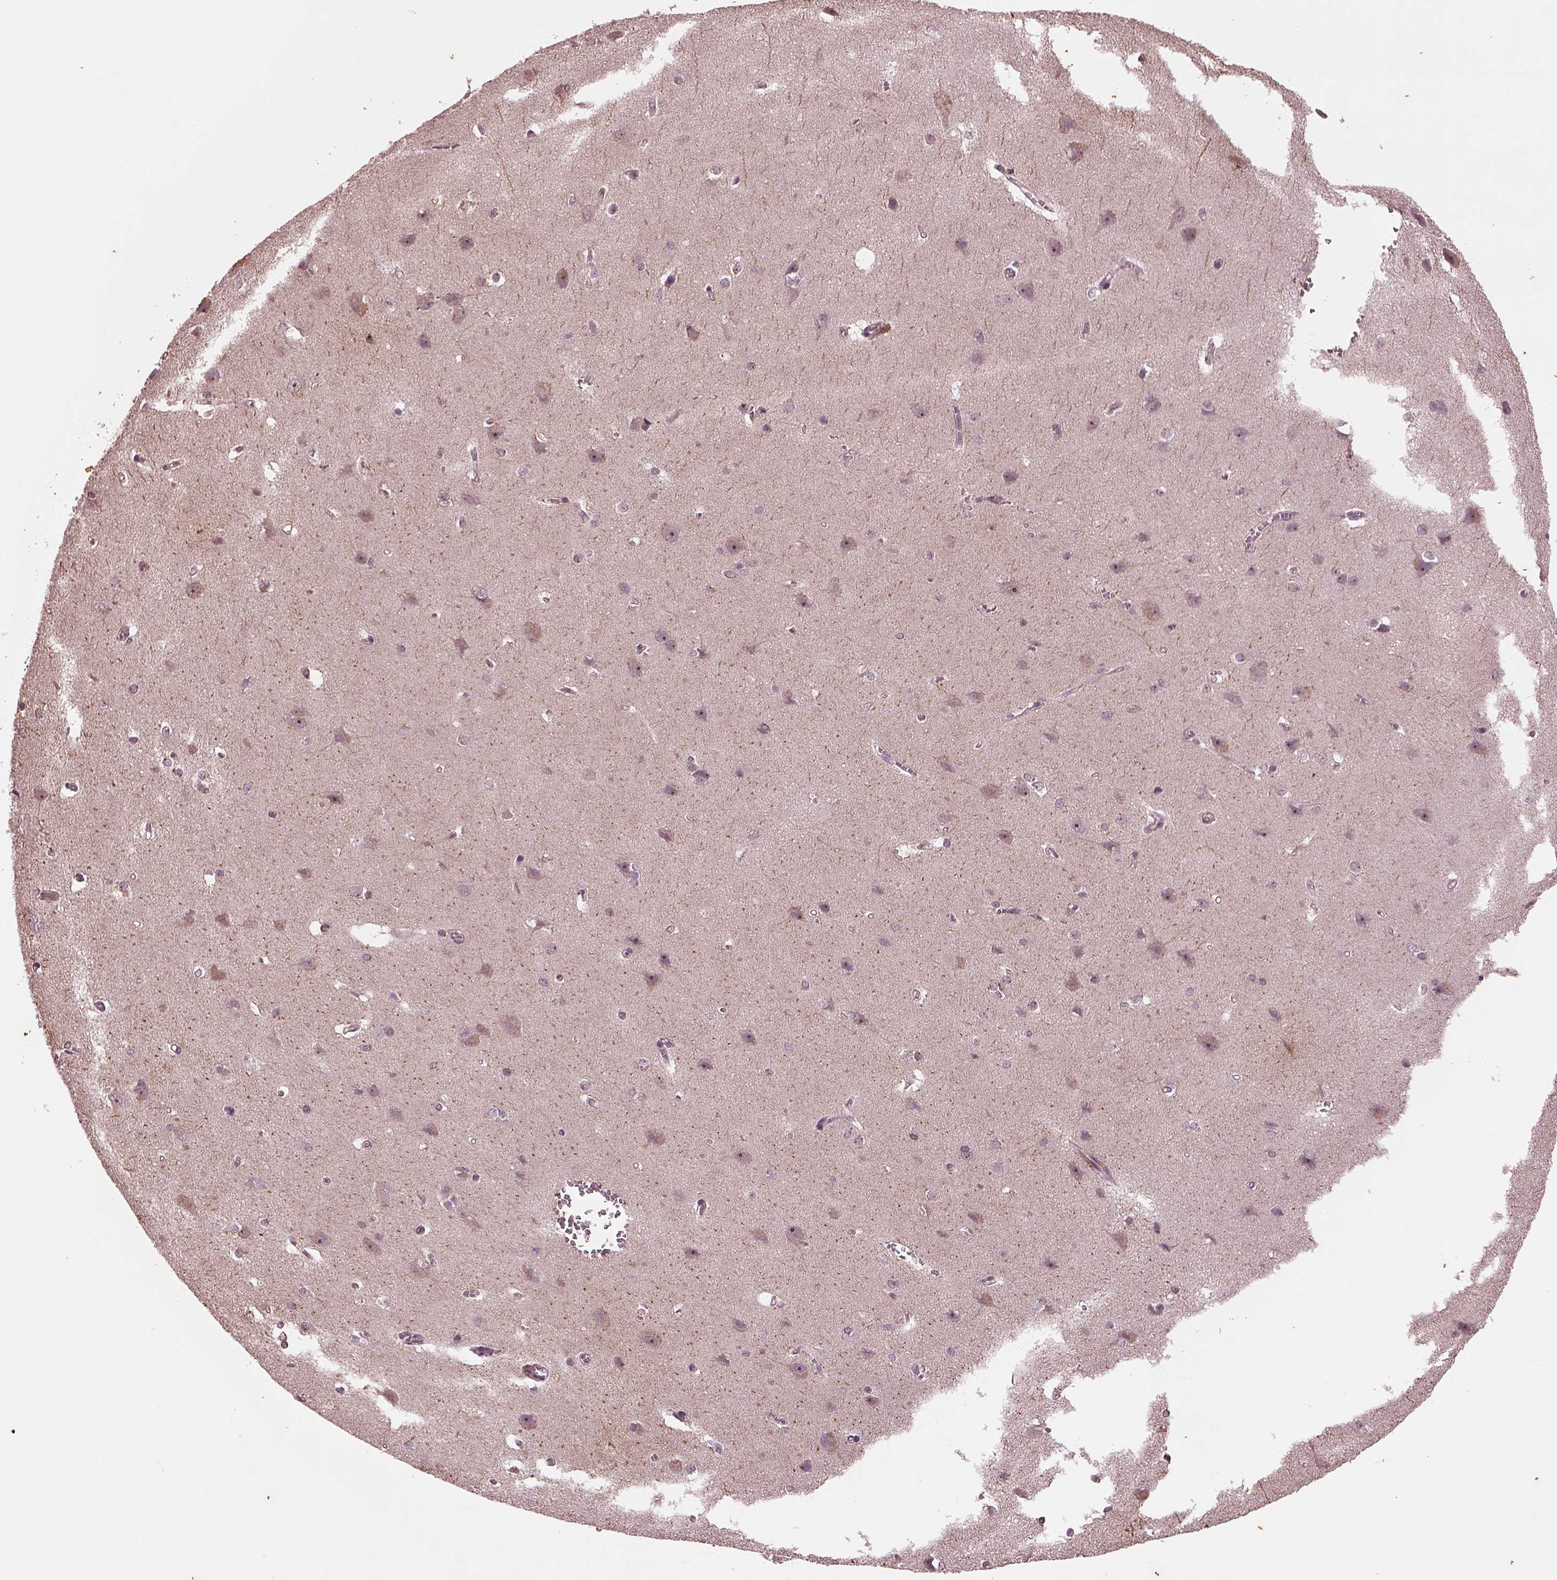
{"staining": {"intensity": "weak", "quantity": "<25%", "location": "cytoplasmic/membranous"}, "tissue": "cerebral cortex", "cell_type": "Endothelial cells", "image_type": "normal", "snomed": [{"axis": "morphology", "description": "Normal tissue, NOS"}, {"axis": "topography", "description": "Cerebral cortex"}], "caption": "DAB (3,3'-diaminobenzidine) immunohistochemical staining of unremarkable cerebral cortex reveals no significant expression in endothelial cells. (Brightfield microscopy of DAB (3,3'-diaminobenzidine) IHC at high magnification).", "gene": "GNRH1", "patient": {"sex": "male", "age": 37}}